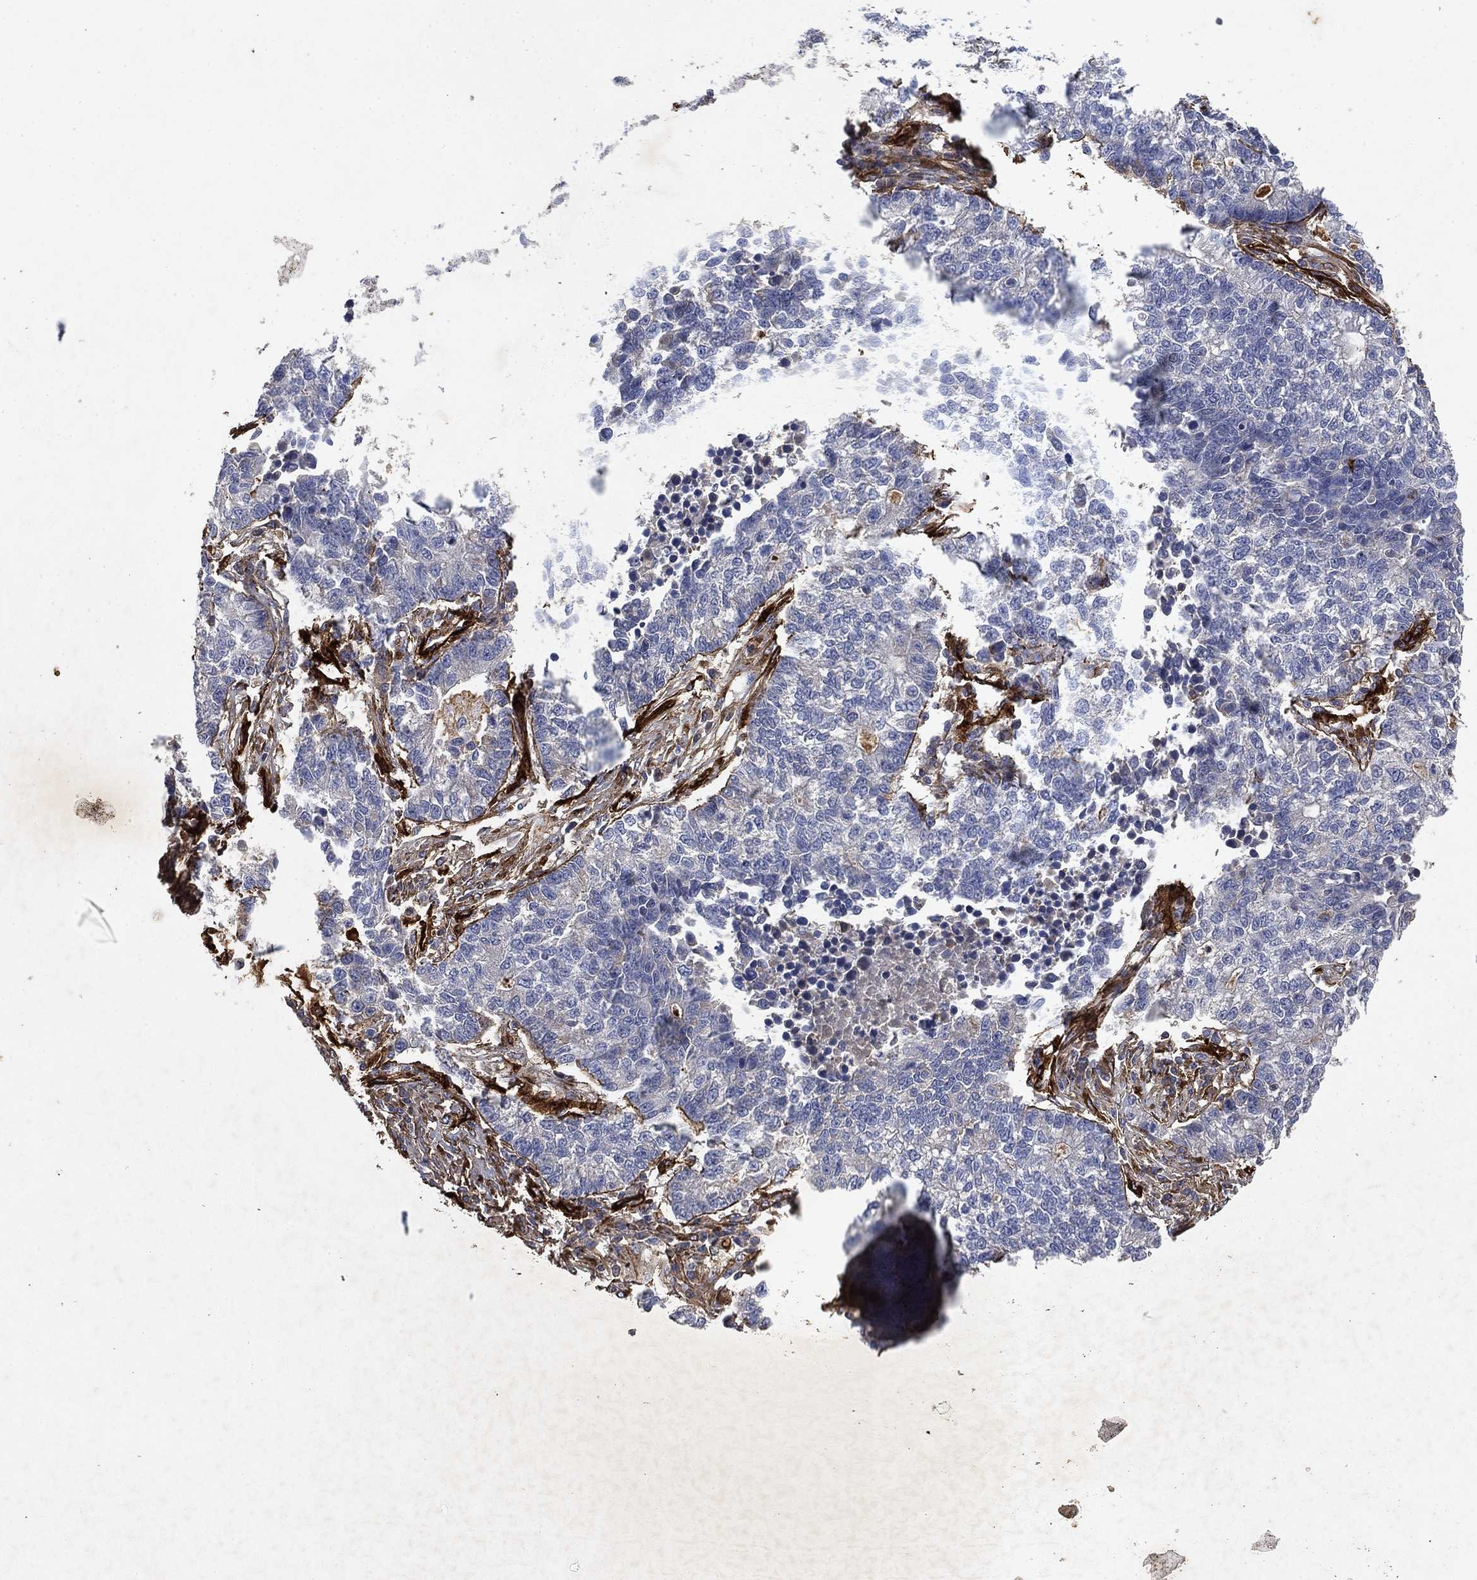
{"staining": {"intensity": "negative", "quantity": "none", "location": "none"}, "tissue": "lung cancer", "cell_type": "Tumor cells", "image_type": "cancer", "snomed": [{"axis": "morphology", "description": "Adenocarcinoma, NOS"}, {"axis": "topography", "description": "Lung"}], "caption": "Immunohistochemical staining of lung adenocarcinoma demonstrates no significant expression in tumor cells.", "gene": "COL4A2", "patient": {"sex": "male", "age": 57}}